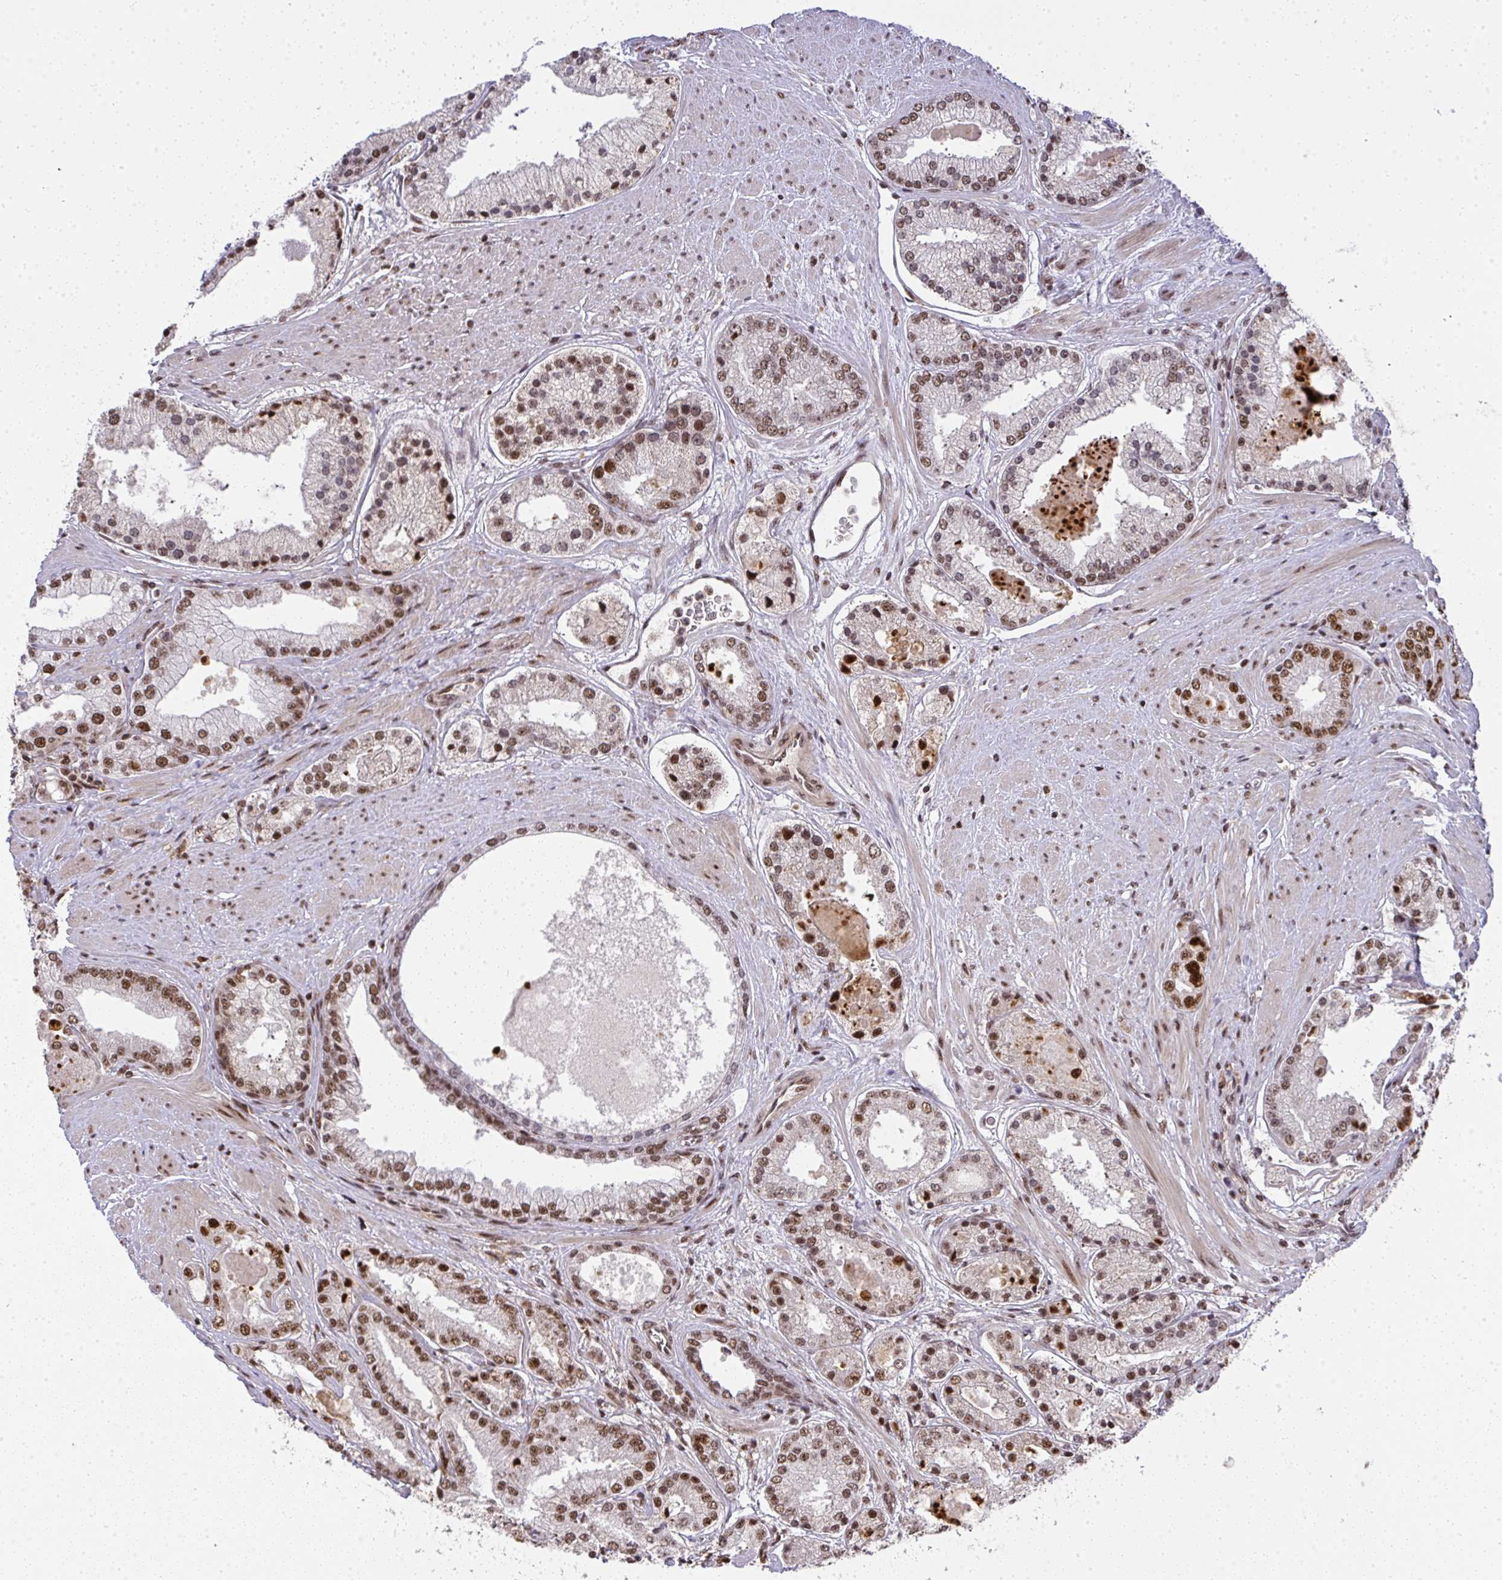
{"staining": {"intensity": "moderate", "quantity": ">75%", "location": "nuclear"}, "tissue": "prostate cancer", "cell_type": "Tumor cells", "image_type": "cancer", "snomed": [{"axis": "morphology", "description": "Adenocarcinoma, High grade"}, {"axis": "topography", "description": "Prostate"}], "caption": "Immunohistochemistry photomicrograph of neoplastic tissue: human prostate cancer stained using immunohistochemistry (IHC) shows medium levels of moderate protein expression localized specifically in the nuclear of tumor cells, appearing as a nuclear brown color.", "gene": "U2AF1", "patient": {"sex": "male", "age": 67}}